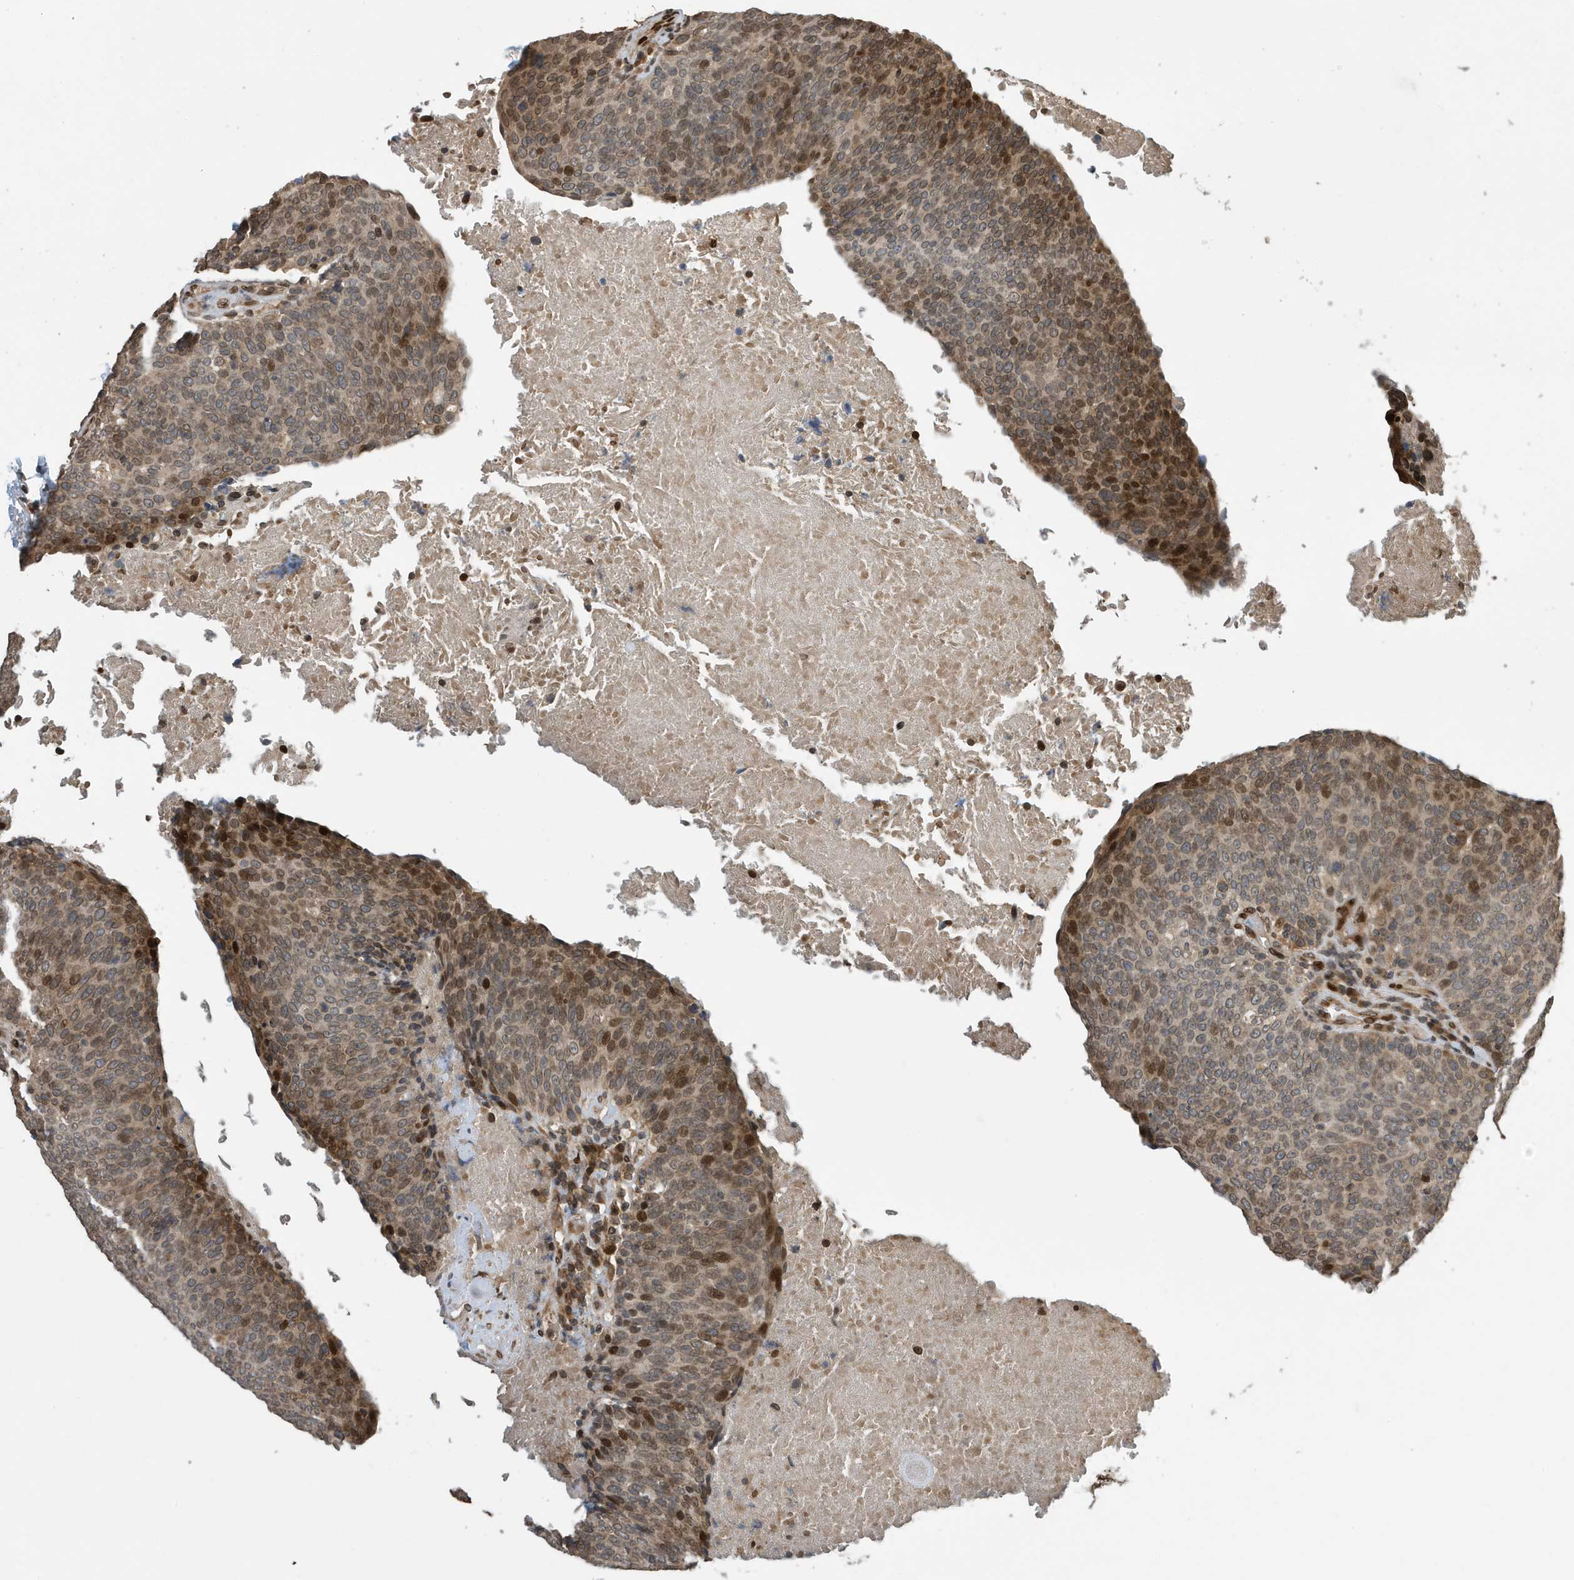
{"staining": {"intensity": "moderate", "quantity": "<25%", "location": "cytoplasmic/membranous,nuclear"}, "tissue": "head and neck cancer", "cell_type": "Tumor cells", "image_type": "cancer", "snomed": [{"axis": "morphology", "description": "Squamous cell carcinoma, NOS"}, {"axis": "morphology", "description": "Squamous cell carcinoma, metastatic, NOS"}, {"axis": "topography", "description": "Lymph node"}, {"axis": "topography", "description": "Head-Neck"}], "caption": "Brown immunohistochemical staining in human squamous cell carcinoma (head and neck) displays moderate cytoplasmic/membranous and nuclear positivity in about <25% of tumor cells.", "gene": "DUSP18", "patient": {"sex": "male", "age": 62}}